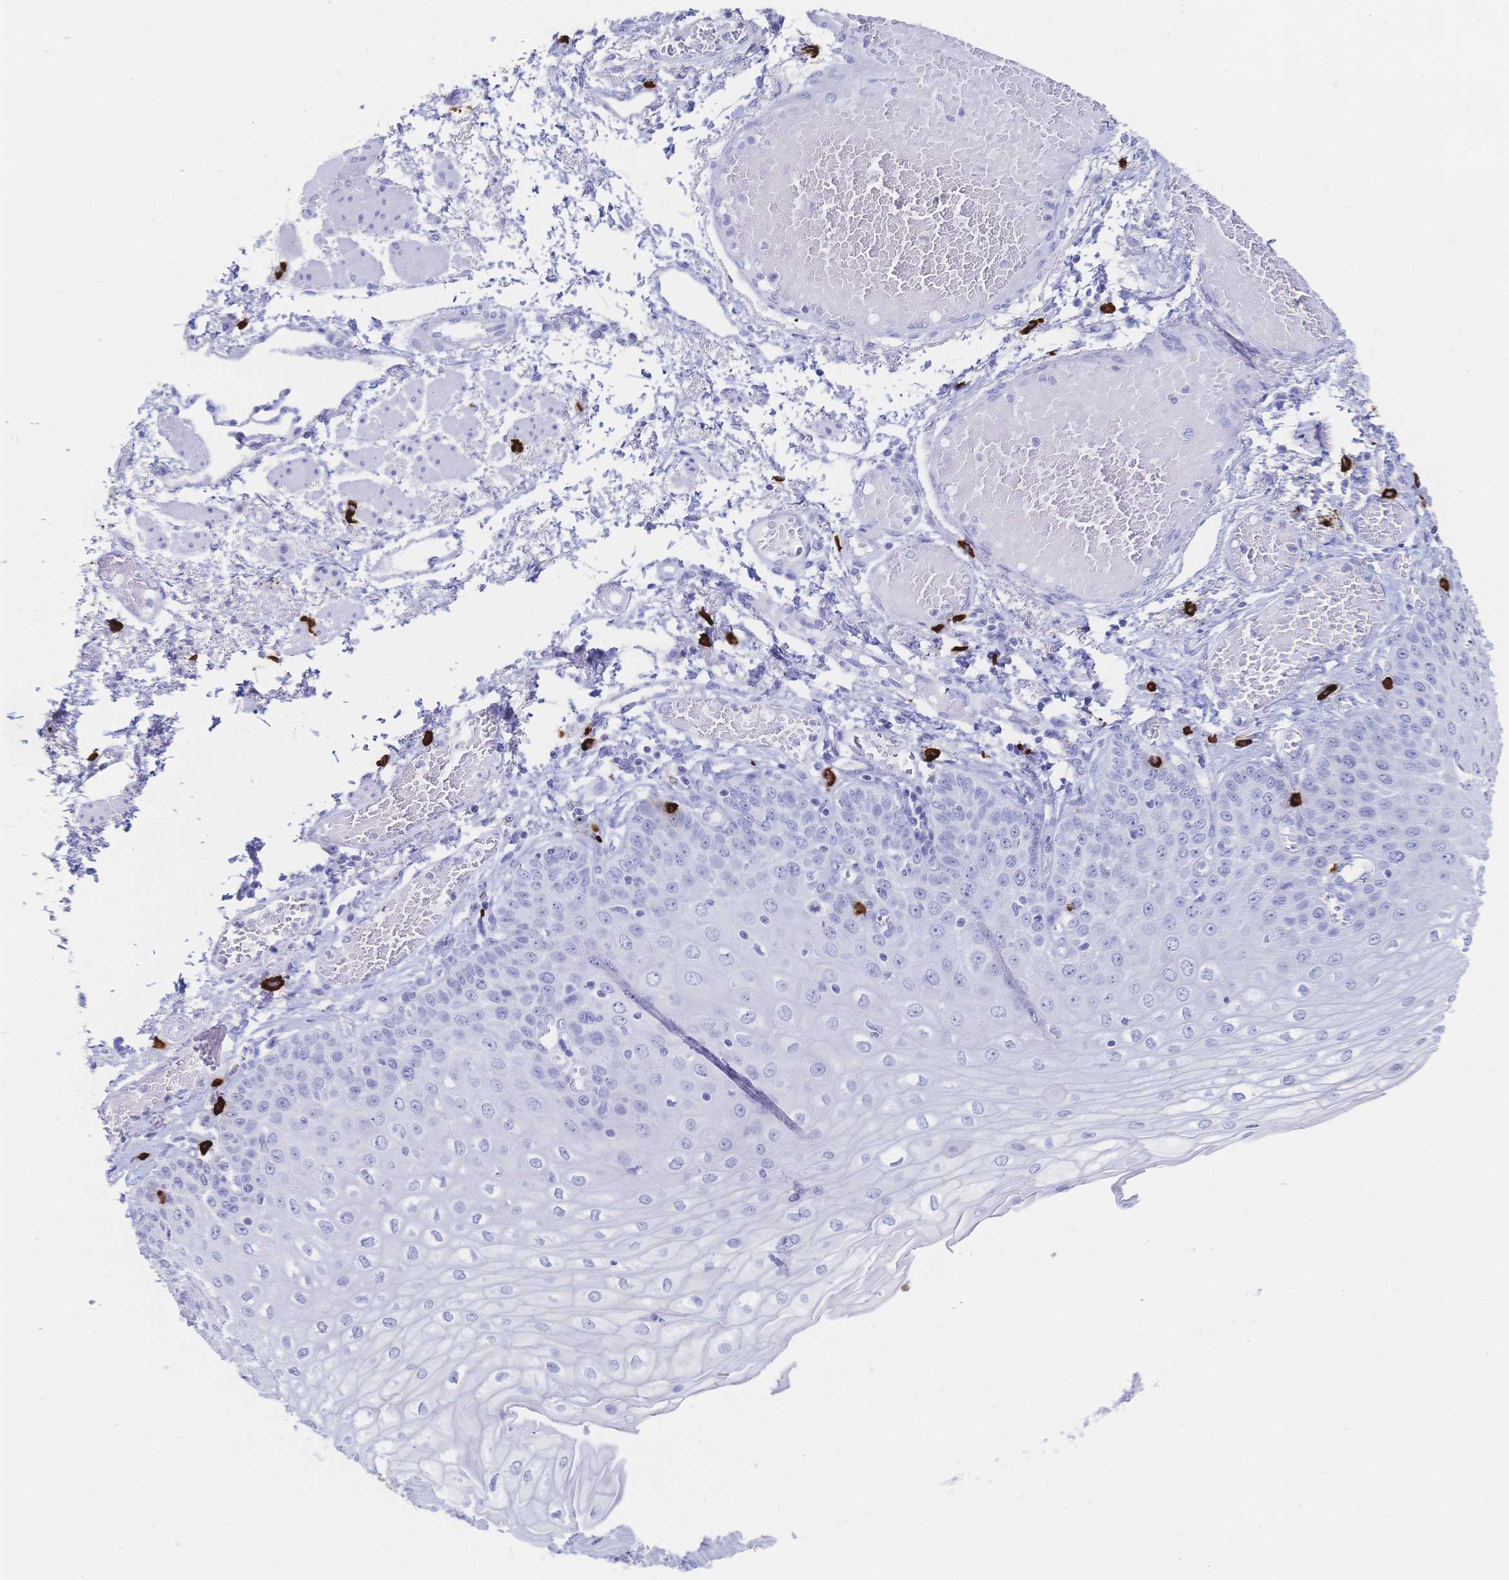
{"staining": {"intensity": "negative", "quantity": "none", "location": "none"}, "tissue": "esophagus", "cell_type": "Squamous epithelial cells", "image_type": "normal", "snomed": [{"axis": "morphology", "description": "Normal tissue, NOS"}, {"axis": "morphology", "description": "Adenocarcinoma, NOS"}, {"axis": "topography", "description": "Esophagus"}], "caption": "IHC of normal human esophagus displays no staining in squamous epithelial cells.", "gene": "IL2RB", "patient": {"sex": "male", "age": 81}}